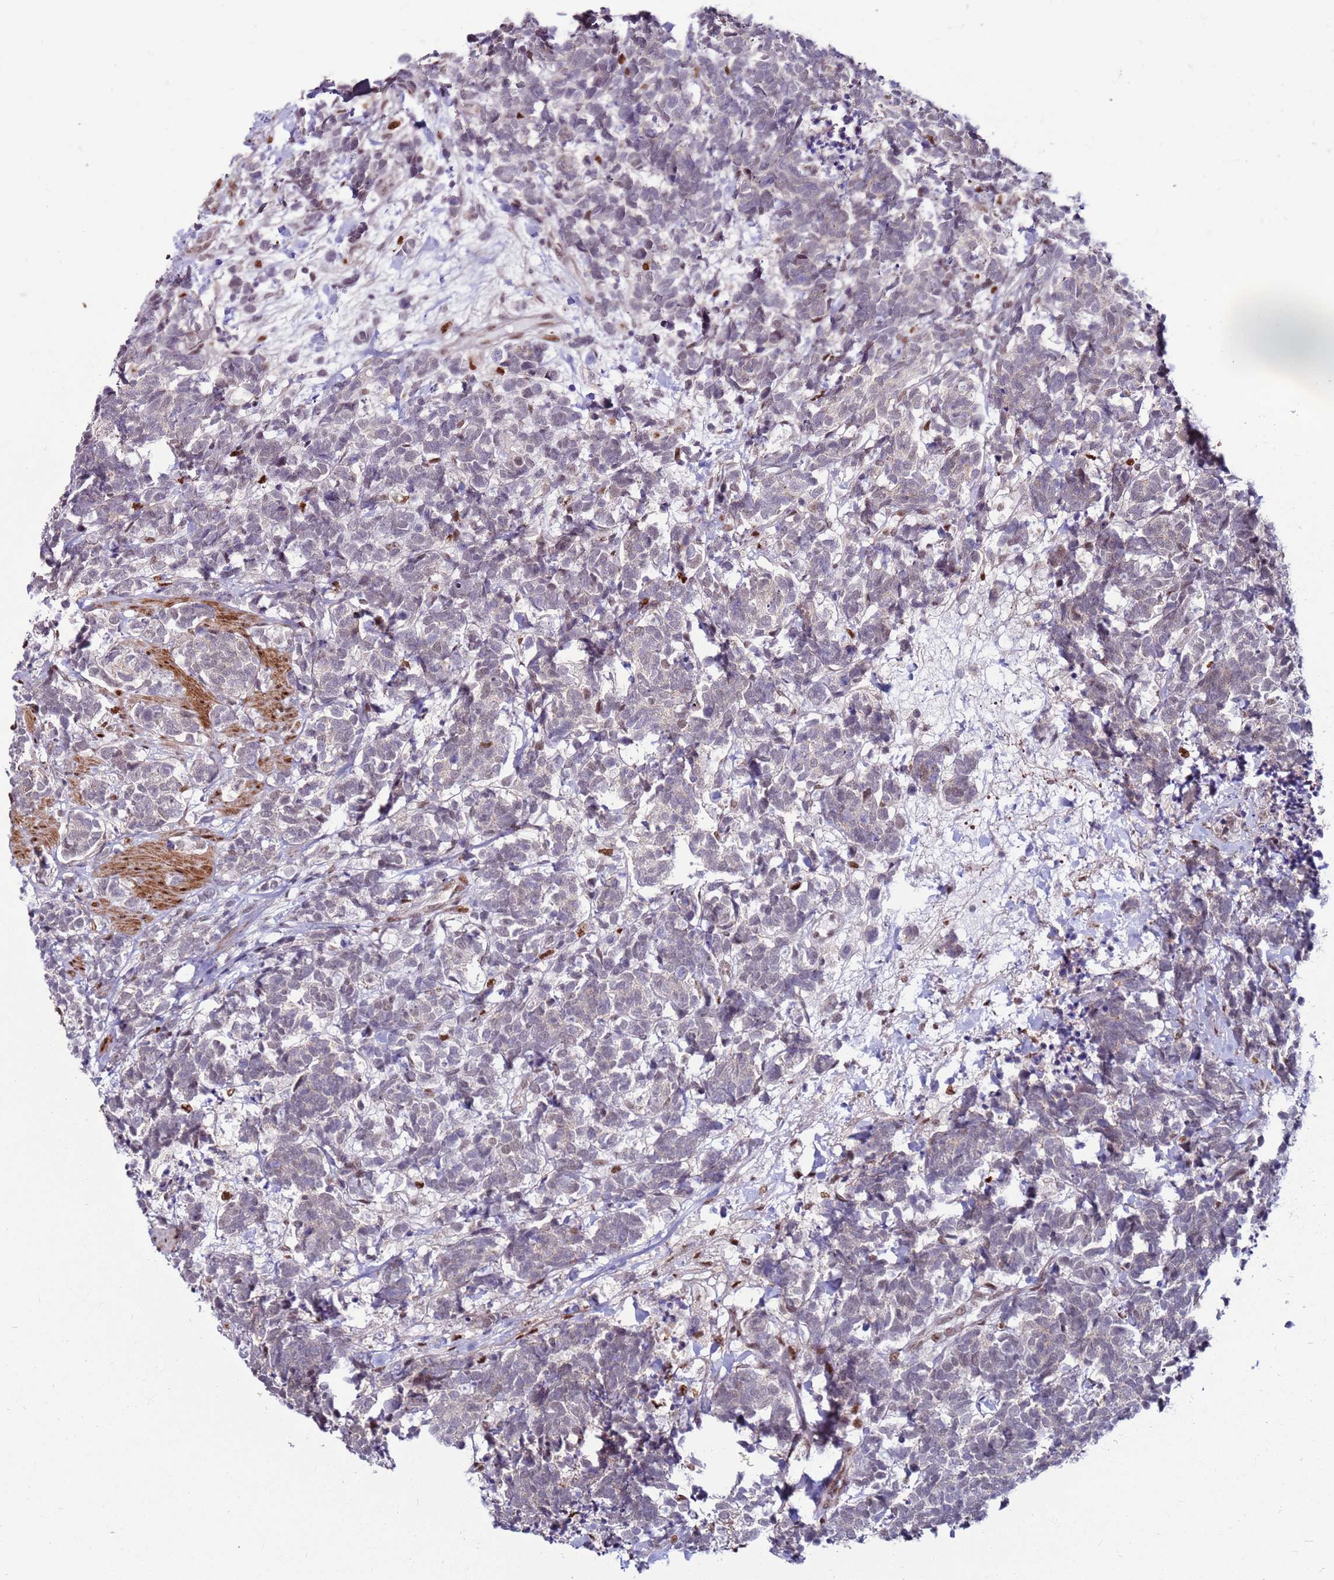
{"staining": {"intensity": "negative", "quantity": "none", "location": "none"}, "tissue": "carcinoid", "cell_type": "Tumor cells", "image_type": "cancer", "snomed": [{"axis": "morphology", "description": "Carcinoma, NOS"}, {"axis": "morphology", "description": "Carcinoid, malignant, NOS"}, {"axis": "topography", "description": "Prostate"}], "caption": "This micrograph is of carcinoid stained with immunohistochemistry (IHC) to label a protein in brown with the nuclei are counter-stained blue. There is no positivity in tumor cells.", "gene": "KPNA4", "patient": {"sex": "male", "age": 57}}